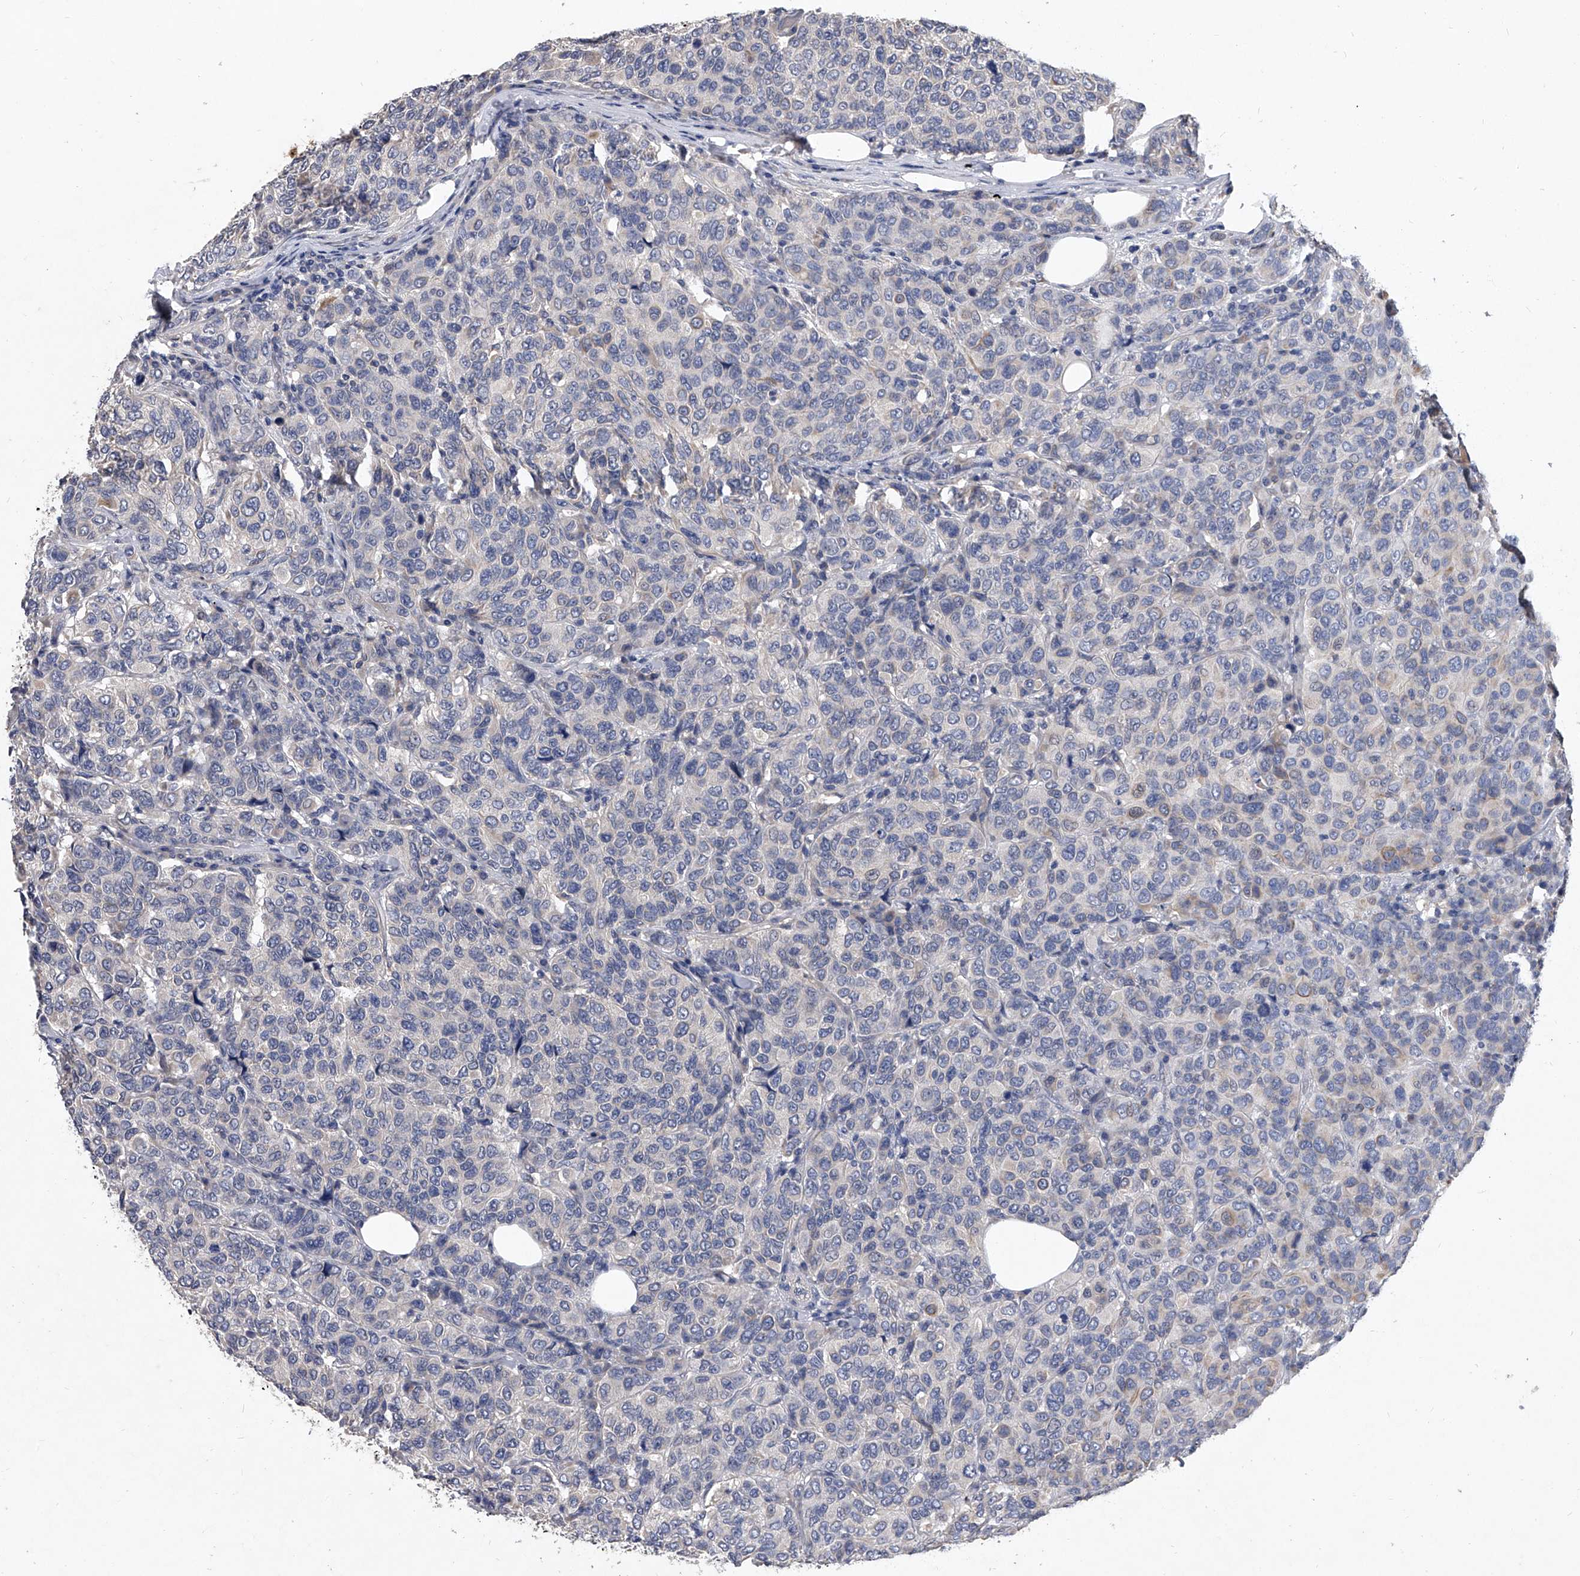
{"staining": {"intensity": "negative", "quantity": "none", "location": "none"}, "tissue": "breast cancer", "cell_type": "Tumor cells", "image_type": "cancer", "snomed": [{"axis": "morphology", "description": "Duct carcinoma"}, {"axis": "topography", "description": "Breast"}], "caption": "Micrograph shows no significant protein positivity in tumor cells of breast cancer. (Immunohistochemistry (ihc), brightfield microscopy, high magnification).", "gene": "C5", "patient": {"sex": "female", "age": 55}}